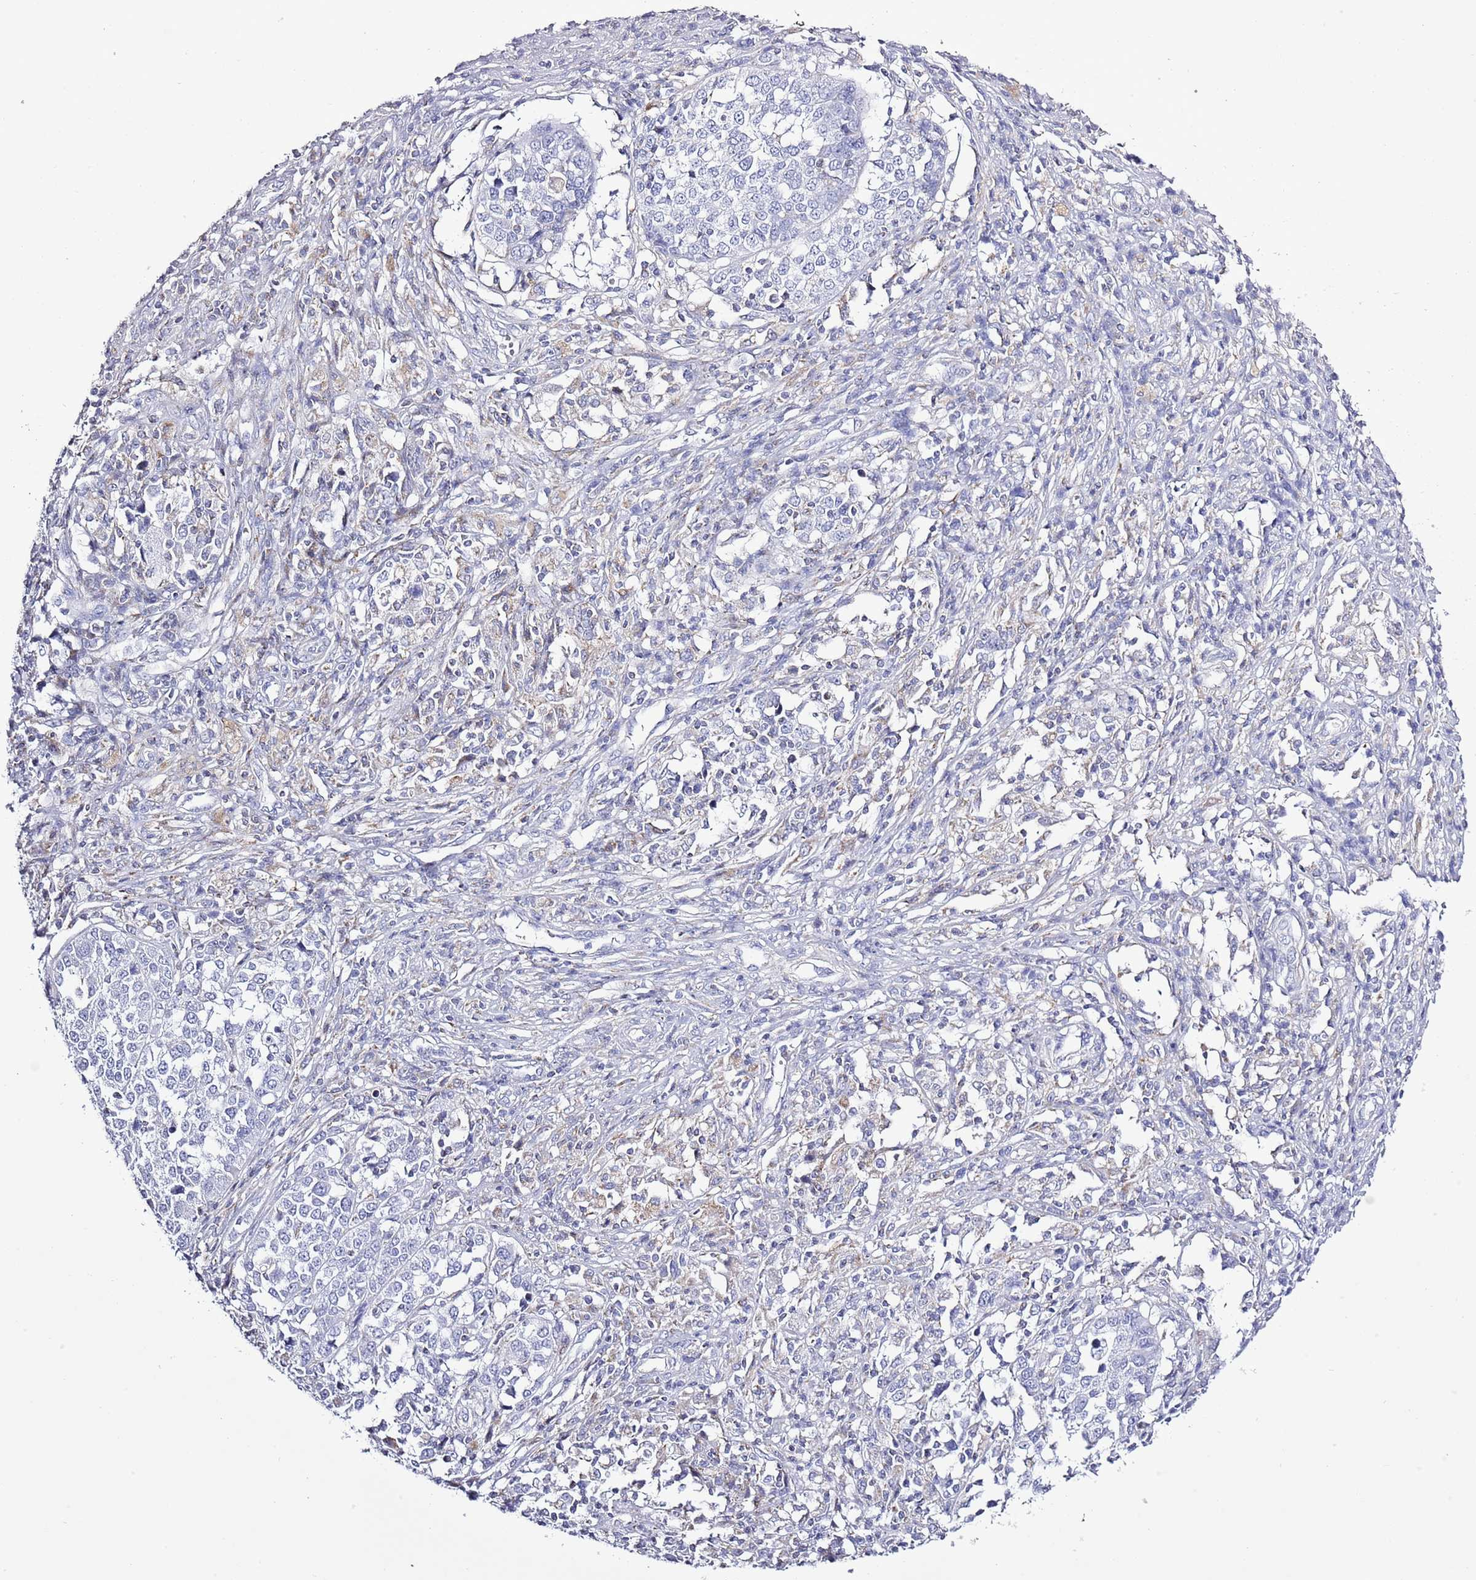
{"staining": {"intensity": "negative", "quantity": "none", "location": "none"}, "tissue": "melanoma", "cell_type": "Tumor cells", "image_type": "cancer", "snomed": [{"axis": "morphology", "description": "Malignant melanoma, Metastatic site"}, {"axis": "topography", "description": "Lymph node"}], "caption": "Image shows no protein expression in tumor cells of malignant melanoma (metastatic site) tissue. Brightfield microscopy of immunohistochemistry stained with DAB (3,3'-diaminobenzidine) (brown) and hematoxylin (blue), captured at high magnification.", "gene": "SLC23A1", "patient": {"sex": "male", "age": 44}}